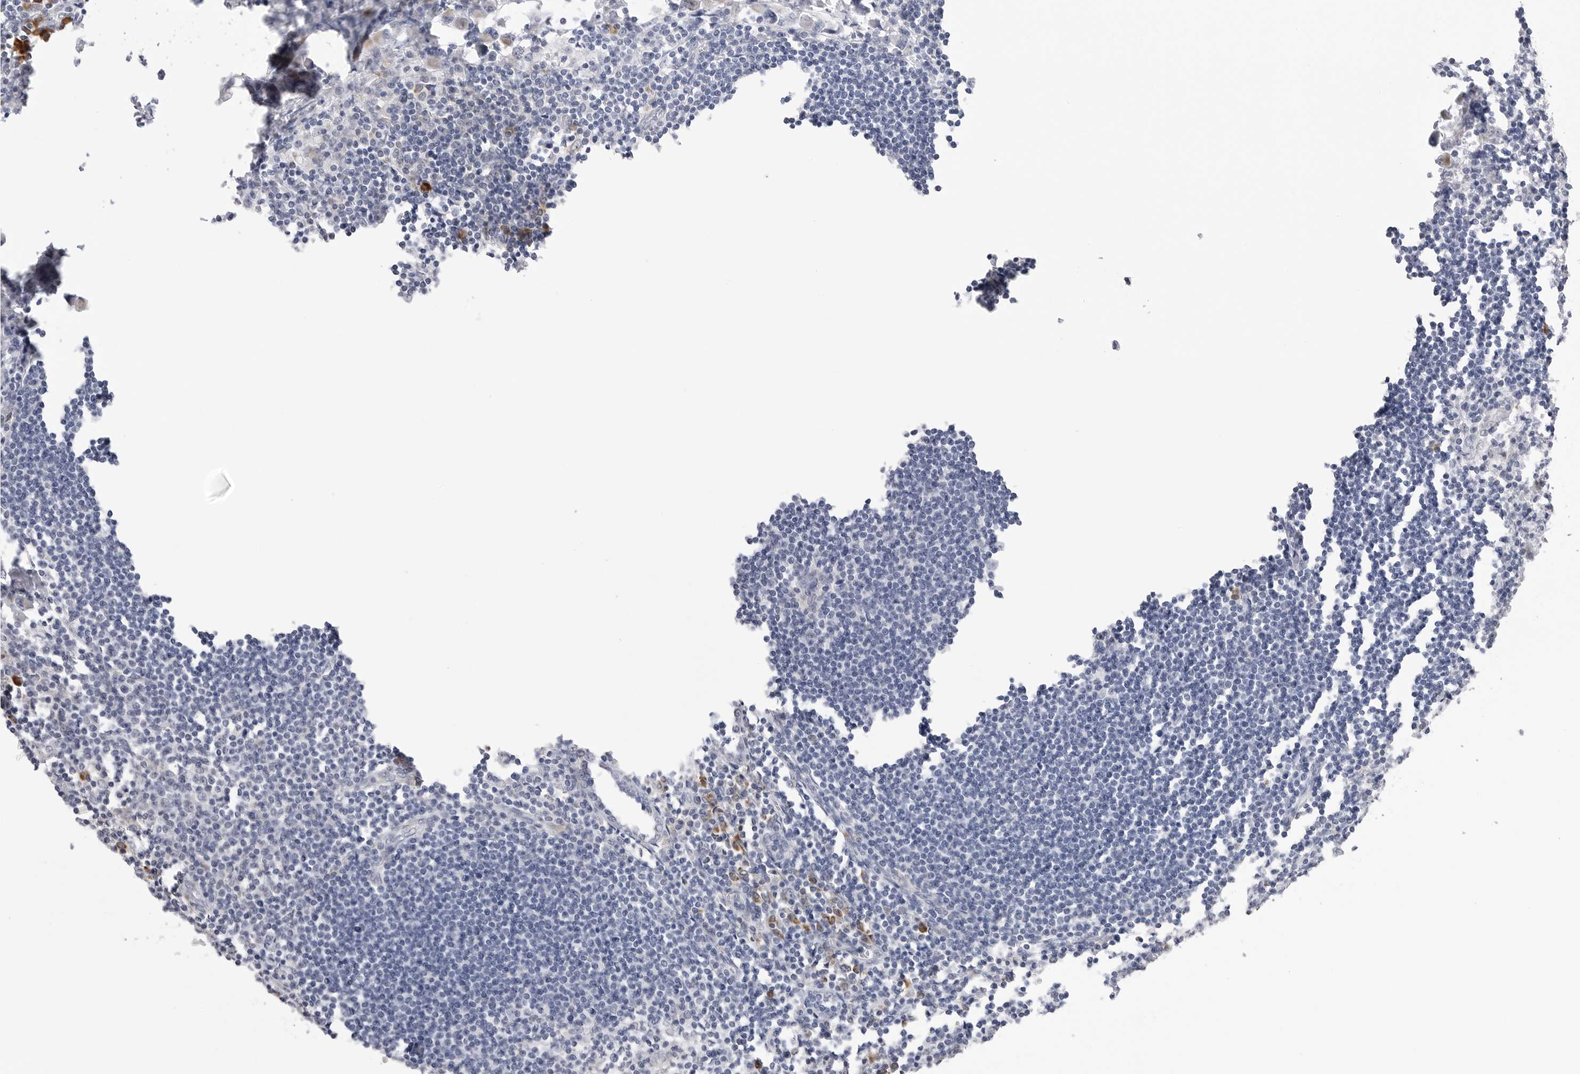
{"staining": {"intensity": "moderate", "quantity": "<25%", "location": "cytoplasmic/membranous"}, "tissue": "lymph node", "cell_type": "Germinal center cells", "image_type": "normal", "snomed": [{"axis": "morphology", "description": "Normal tissue, NOS"}, {"axis": "morphology", "description": "Malignant melanoma, Metastatic site"}, {"axis": "topography", "description": "Lymph node"}], "caption": "Protein staining of normal lymph node displays moderate cytoplasmic/membranous expression in about <25% of germinal center cells.", "gene": "RPN1", "patient": {"sex": "male", "age": 41}}